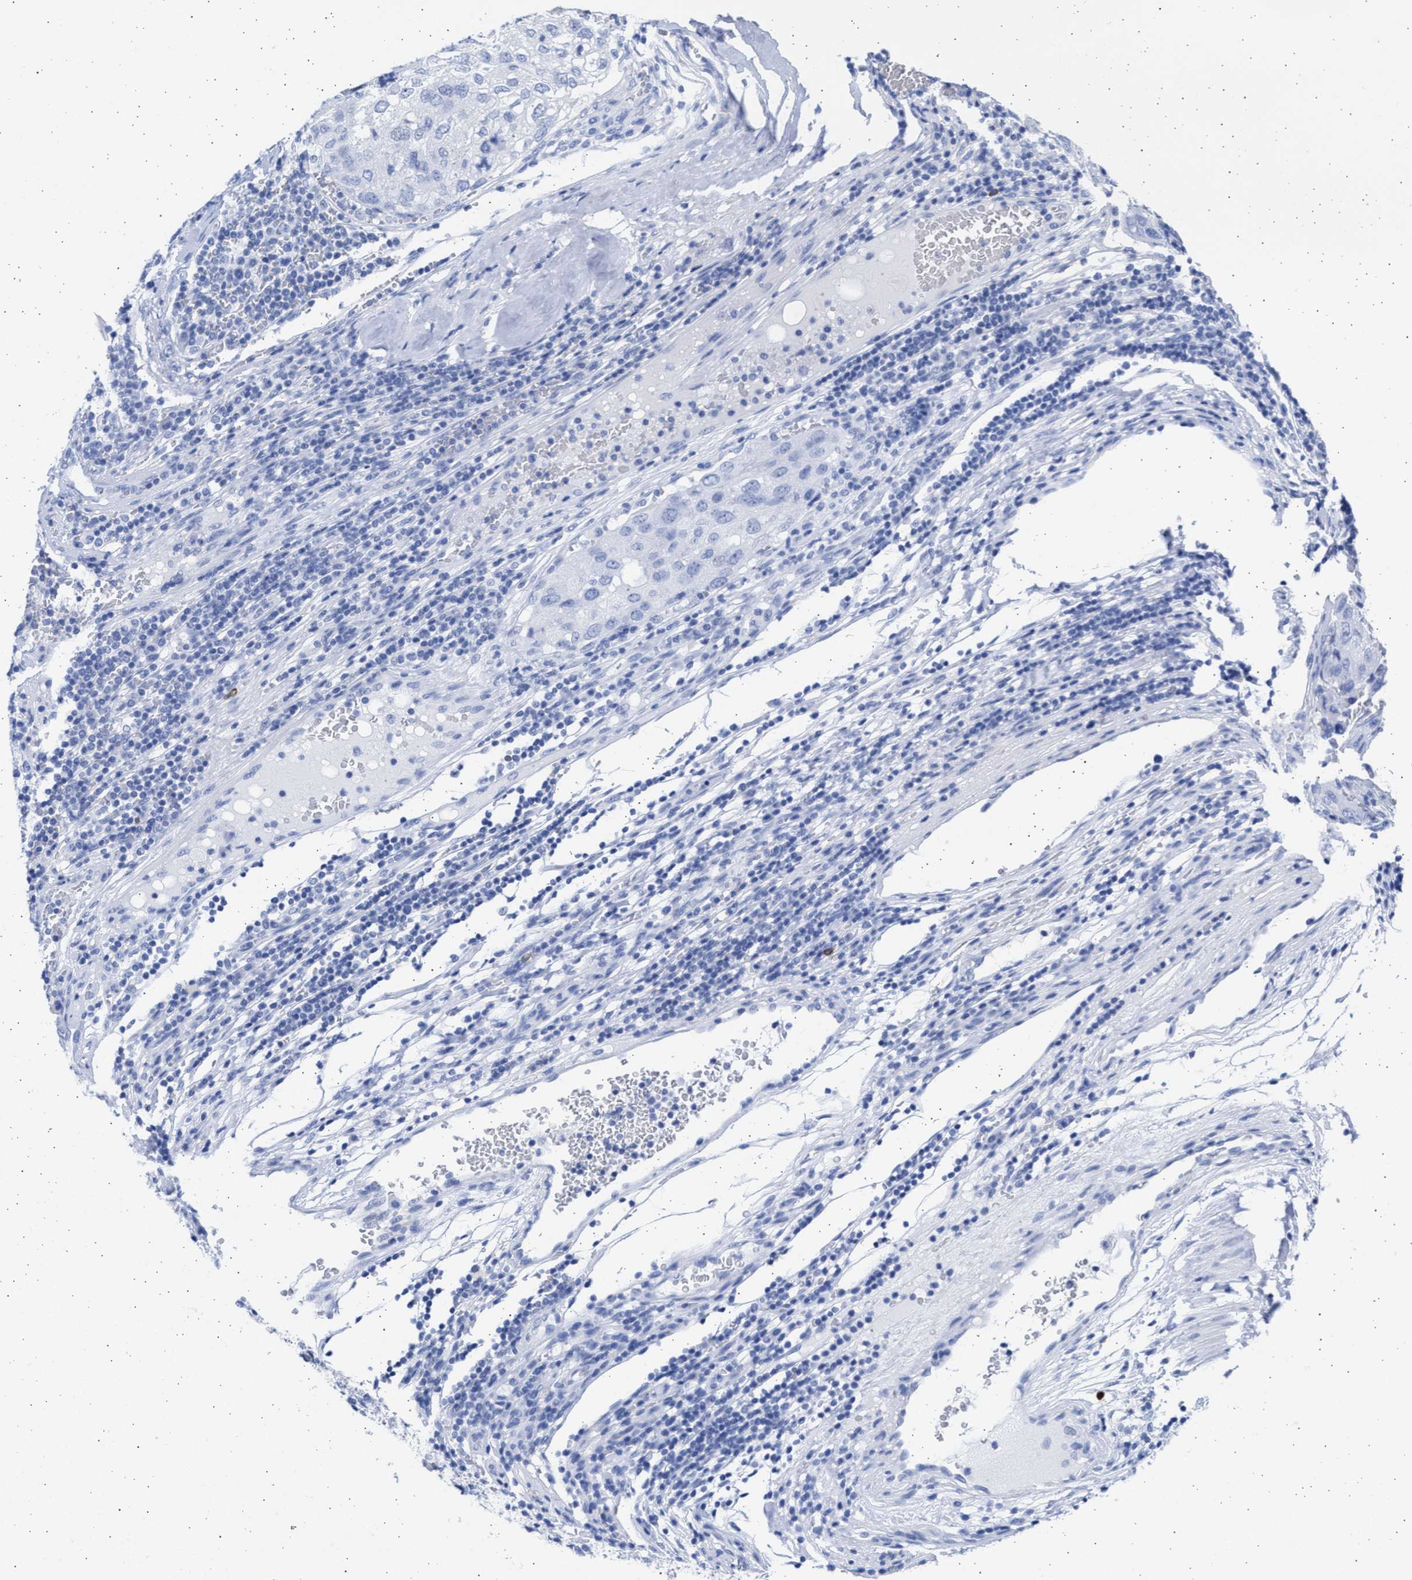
{"staining": {"intensity": "negative", "quantity": "none", "location": "none"}, "tissue": "urothelial cancer", "cell_type": "Tumor cells", "image_type": "cancer", "snomed": [{"axis": "morphology", "description": "Urothelial carcinoma, High grade"}, {"axis": "topography", "description": "Lymph node"}, {"axis": "topography", "description": "Urinary bladder"}], "caption": "The histopathology image exhibits no significant expression in tumor cells of urothelial cancer.", "gene": "ALDOC", "patient": {"sex": "male", "age": 51}}